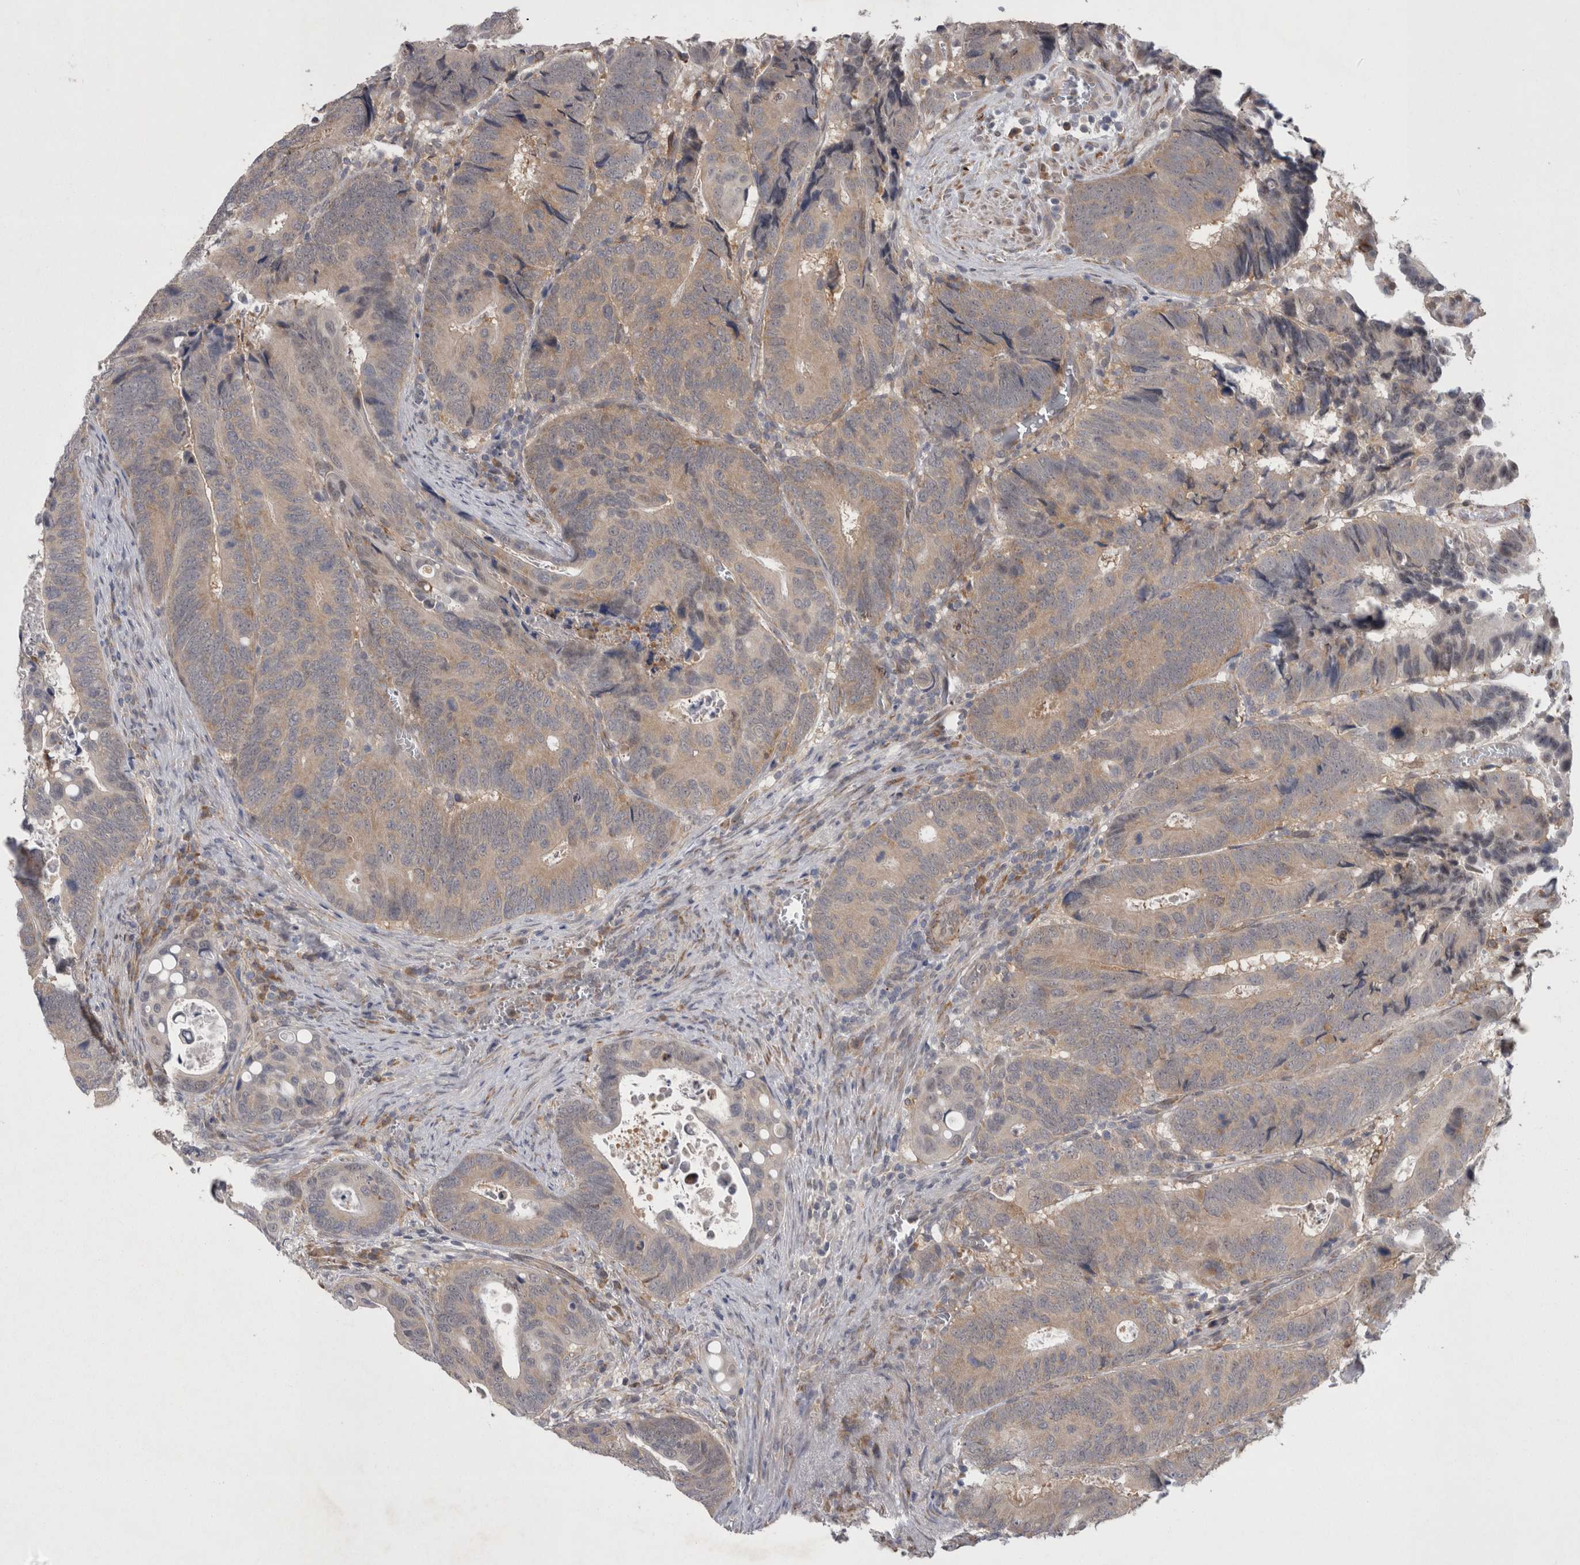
{"staining": {"intensity": "weak", "quantity": "25%-75%", "location": "cytoplasmic/membranous"}, "tissue": "colorectal cancer", "cell_type": "Tumor cells", "image_type": "cancer", "snomed": [{"axis": "morphology", "description": "Inflammation, NOS"}, {"axis": "morphology", "description": "Adenocarcinoma, NOS"}, {"axis": "topography", "description": "Colon"}], "caption": "Adenocarcinoma (colorectal) was stained to show a protein in brown. There is low levels of weak cytoplasmic/membranous positivity in approximately 25%-75% of tumor cells.", "gene": "DDX6", "patient": {"sex": "male", "age": 72}}